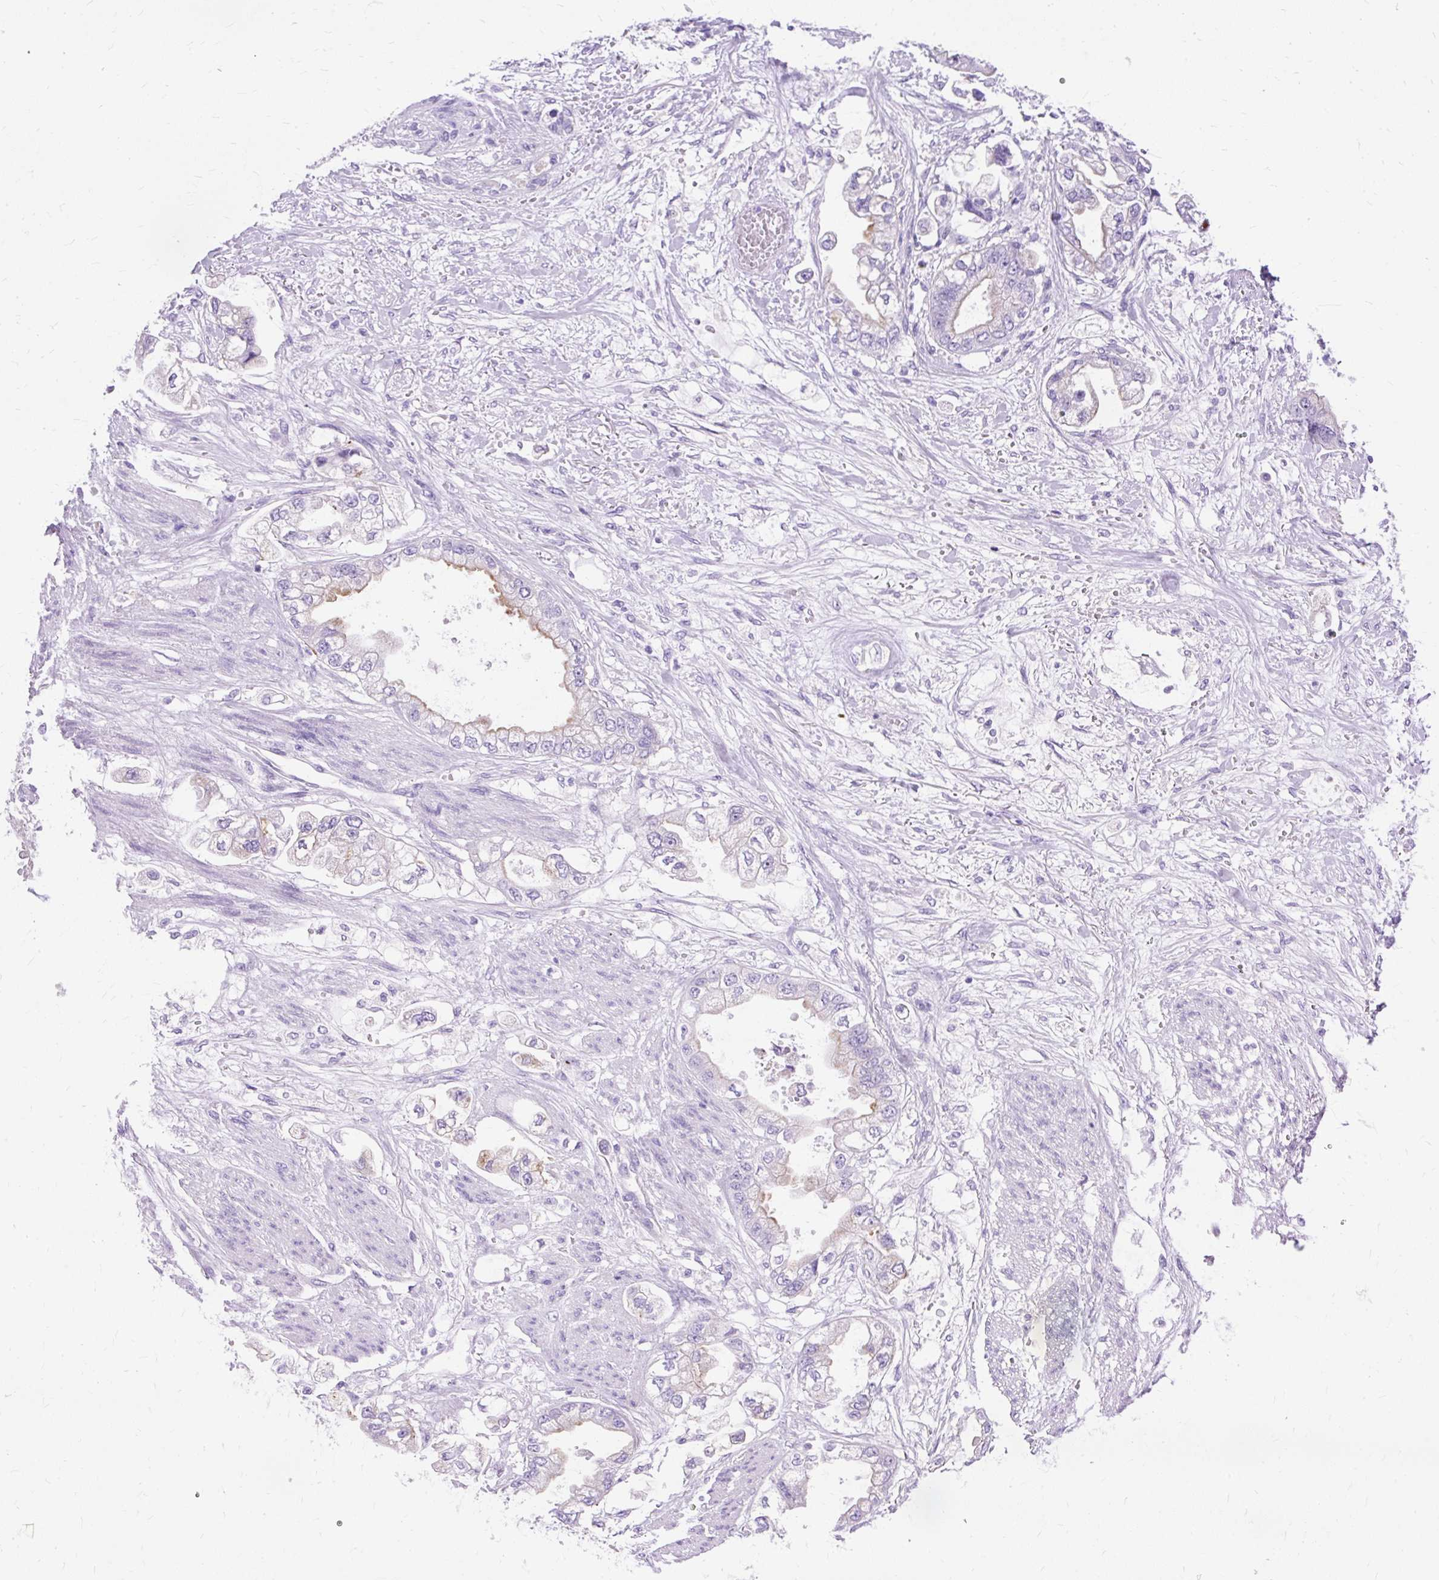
{"staining": {"intensity": "weak", "quantity": "<25%", "location": "cytoplasmic/membranous"}, "tissue": "stomach cancer", "cell_type": "Tumor cells", "image_type": "cancer", "snomed": [{"axis": "morphology", "description": "Adenocarcinoma, NOS"}, {"axis": "topography", "description": "Stomach"}], "caption": "A histopathology image of stomach cancer (adenocarcinoma) stained for a protein exhibits no brown staining in tumor cells.", "gene": "MYO6", "patient": {"sex": "male", "age": 62}}